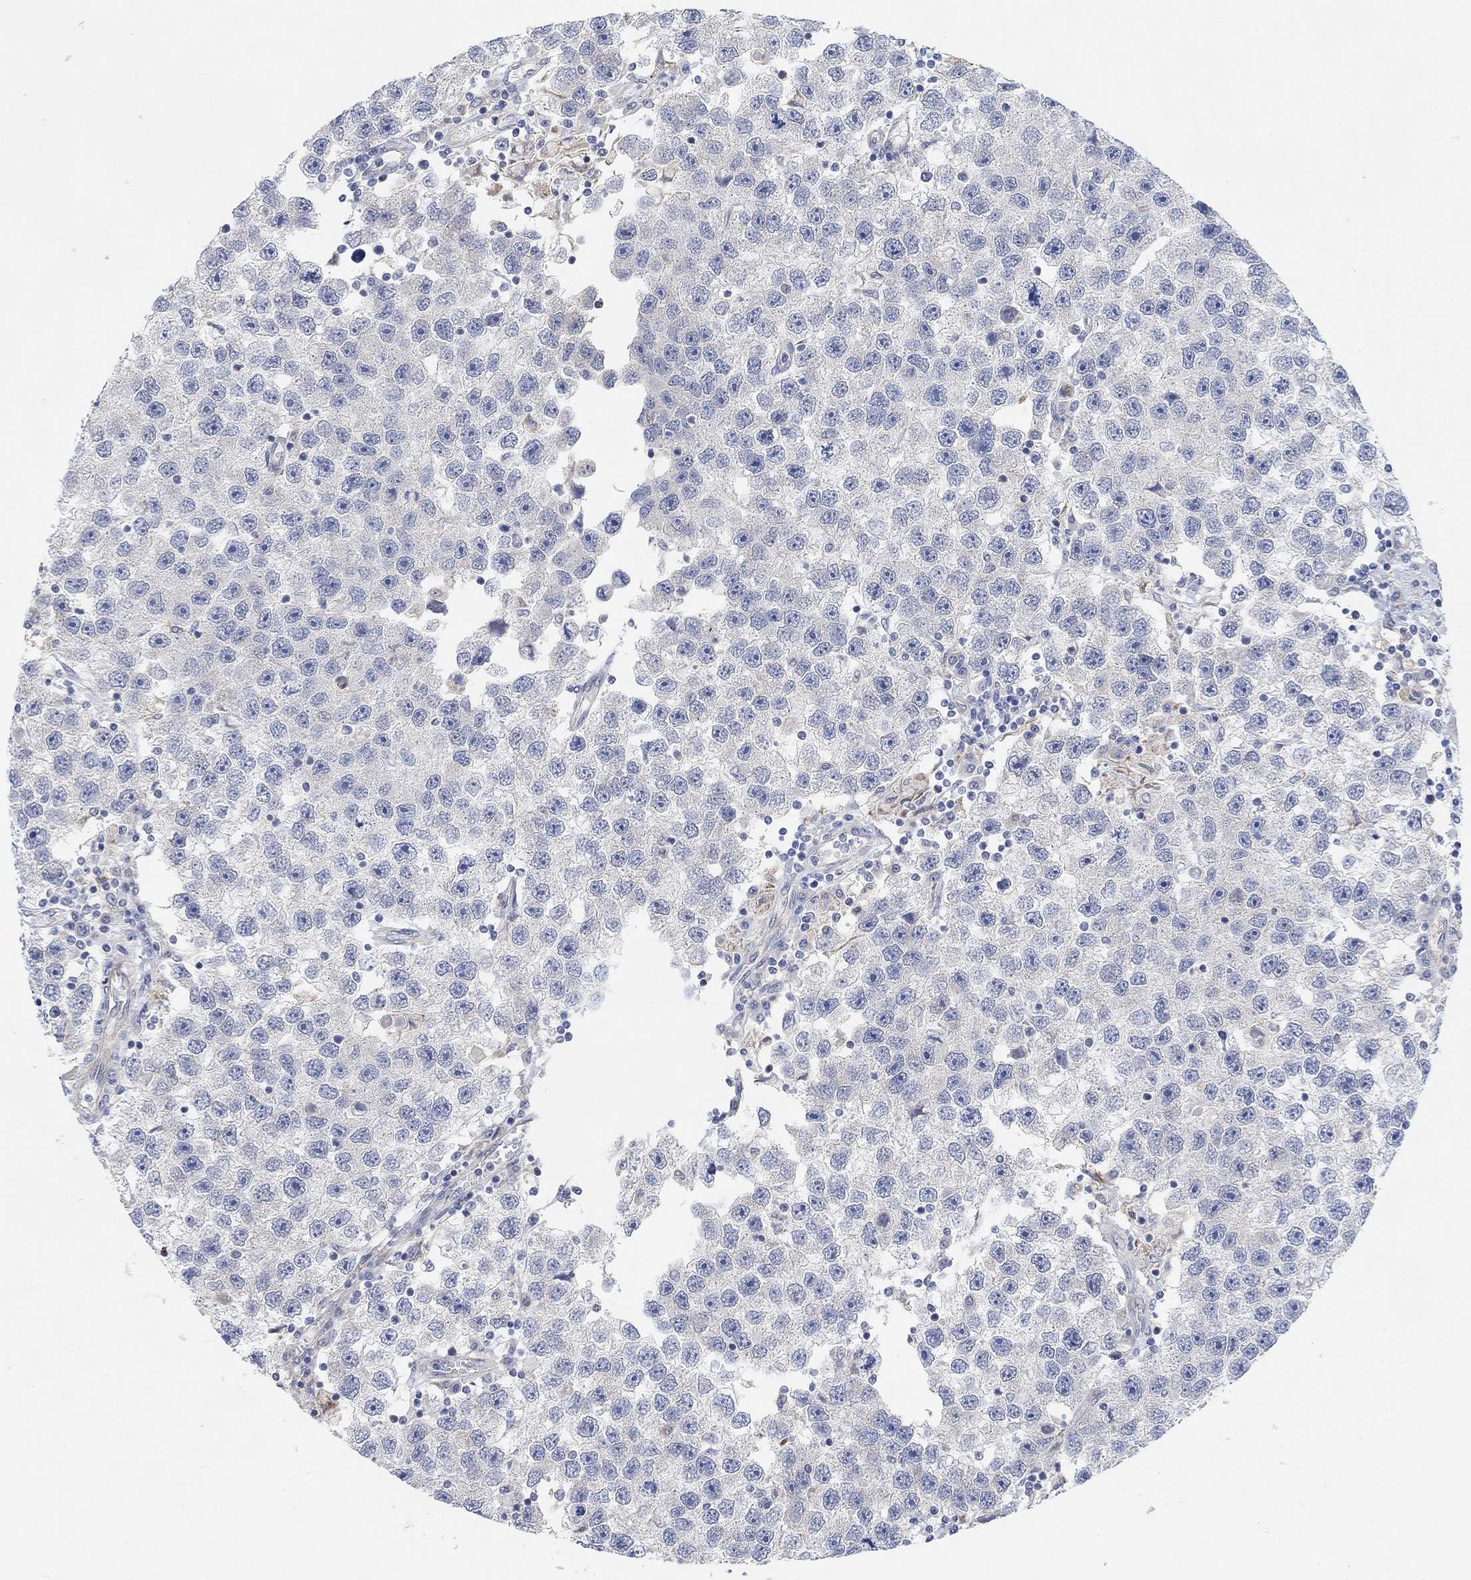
{"staining": {"intensity": "negative", "quantity": "none", "location": "none"}, "tissue": "testis cancer", "cell_type": "Tumor cells", "image_type": "cancer", "snomed": [{"axis": "morphology", "description": "Seminoma, NOS"}, {"axis": "topography", "description": "Testis"}], "caption": "An image of seminoma (testis) stained for a protein demonstrates no brown staining in tumor cells. Brightfield microscopy of immunohistochemistry stained with DAB (brown) and hematoxylin (blue), captured at high magnification.", "gene": "HCRTR1", "patient": {"sex": "male", "age": 26}}